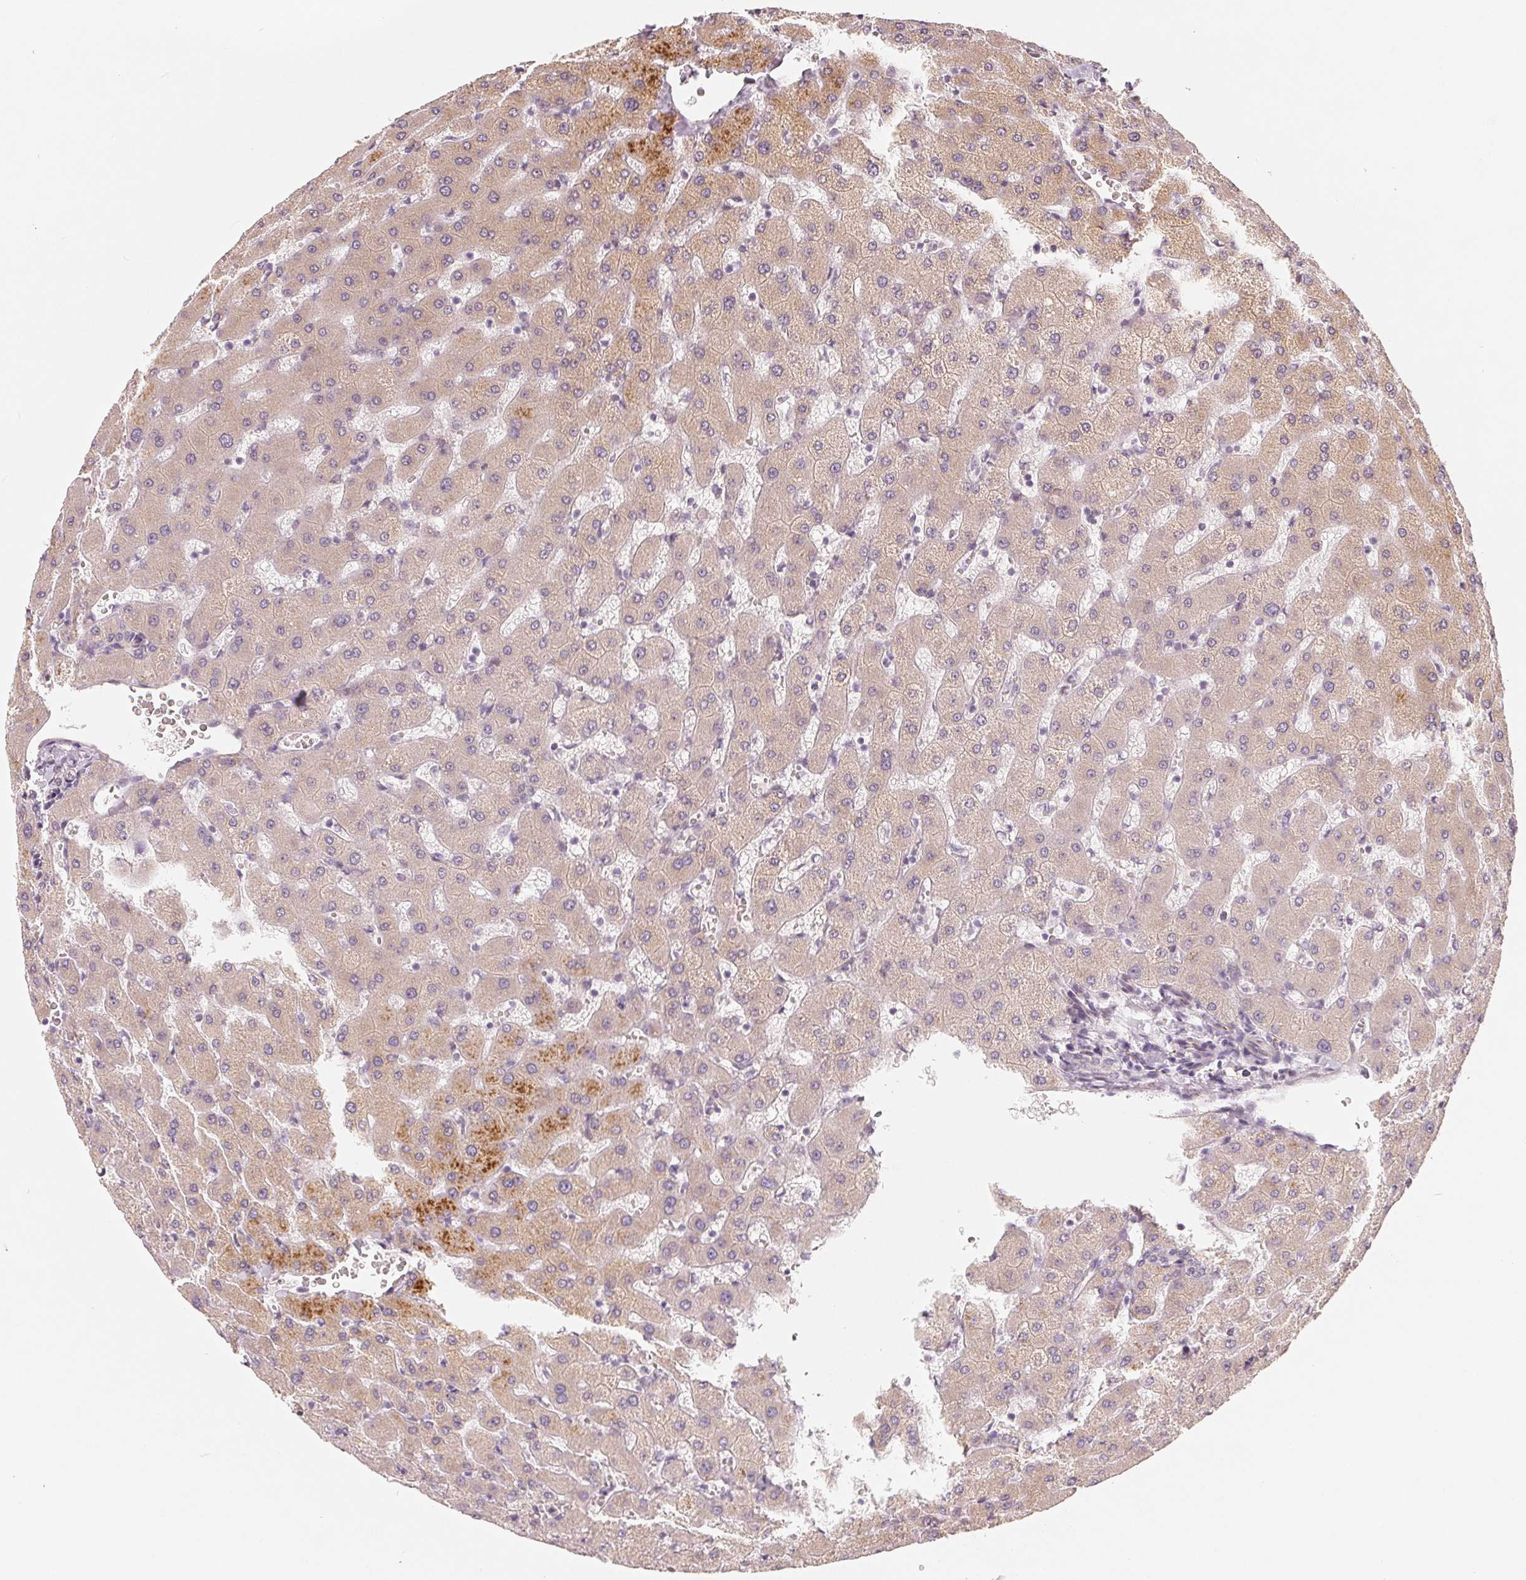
{"staining": {"intensity": "negative", "quantity": "none", "location": "none"}, "tissue": "liver", "cell_type": "Cholangiocytes", "image_type": "normal", "snomed": [{"axis": "morphology", "description": "Normal tissue, NOS"}, {"axis": "topography", "description": "Liver"}], "caption": "This photomicrograph is of unremarkable liver stained with IHC to label a protein in brown with the nuclei are counter-stained blue. There is no positivity in cholangiocytes.", "gene": "TMSB15B", "patient": {"sex": "female", "age": 63}}